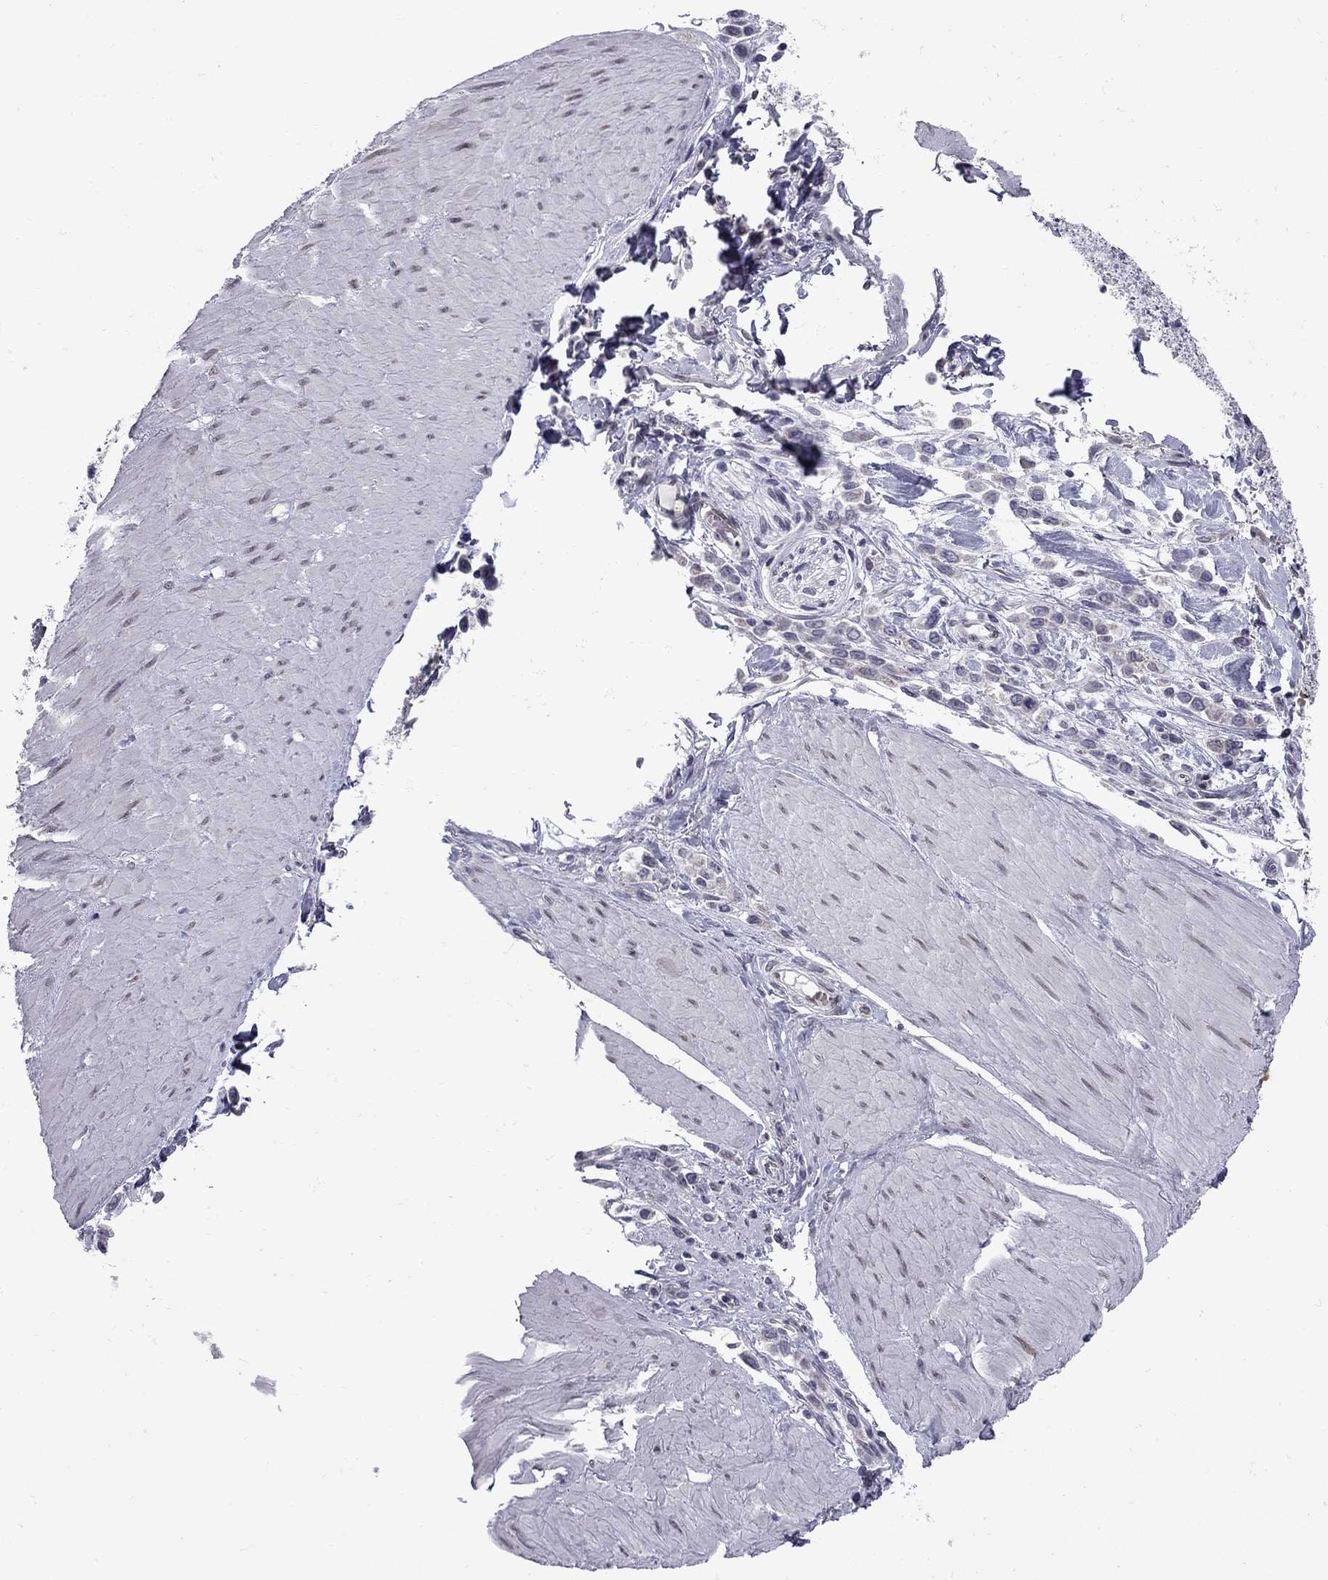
{"staining": {"intensity": "negative", "quantity": "none", "location": "none"}, "tissue": "stomach cancer", "cell_type": "Tumor cells", "image_type": "cancer", "snomed": [{"axis": "morphology", "description": "Adenocarcinoma, NOS"}, {"axis": "topography", "description": "Stomach"}], "caption": "Tumor cells show no significant staining in stomach cancer. The staining is performed using DAB brown chromogen with nuclei counter-stained in using hematoxylin.", "gene": "CLTCL1", "patient": {"sex": "male", "age": 47}}